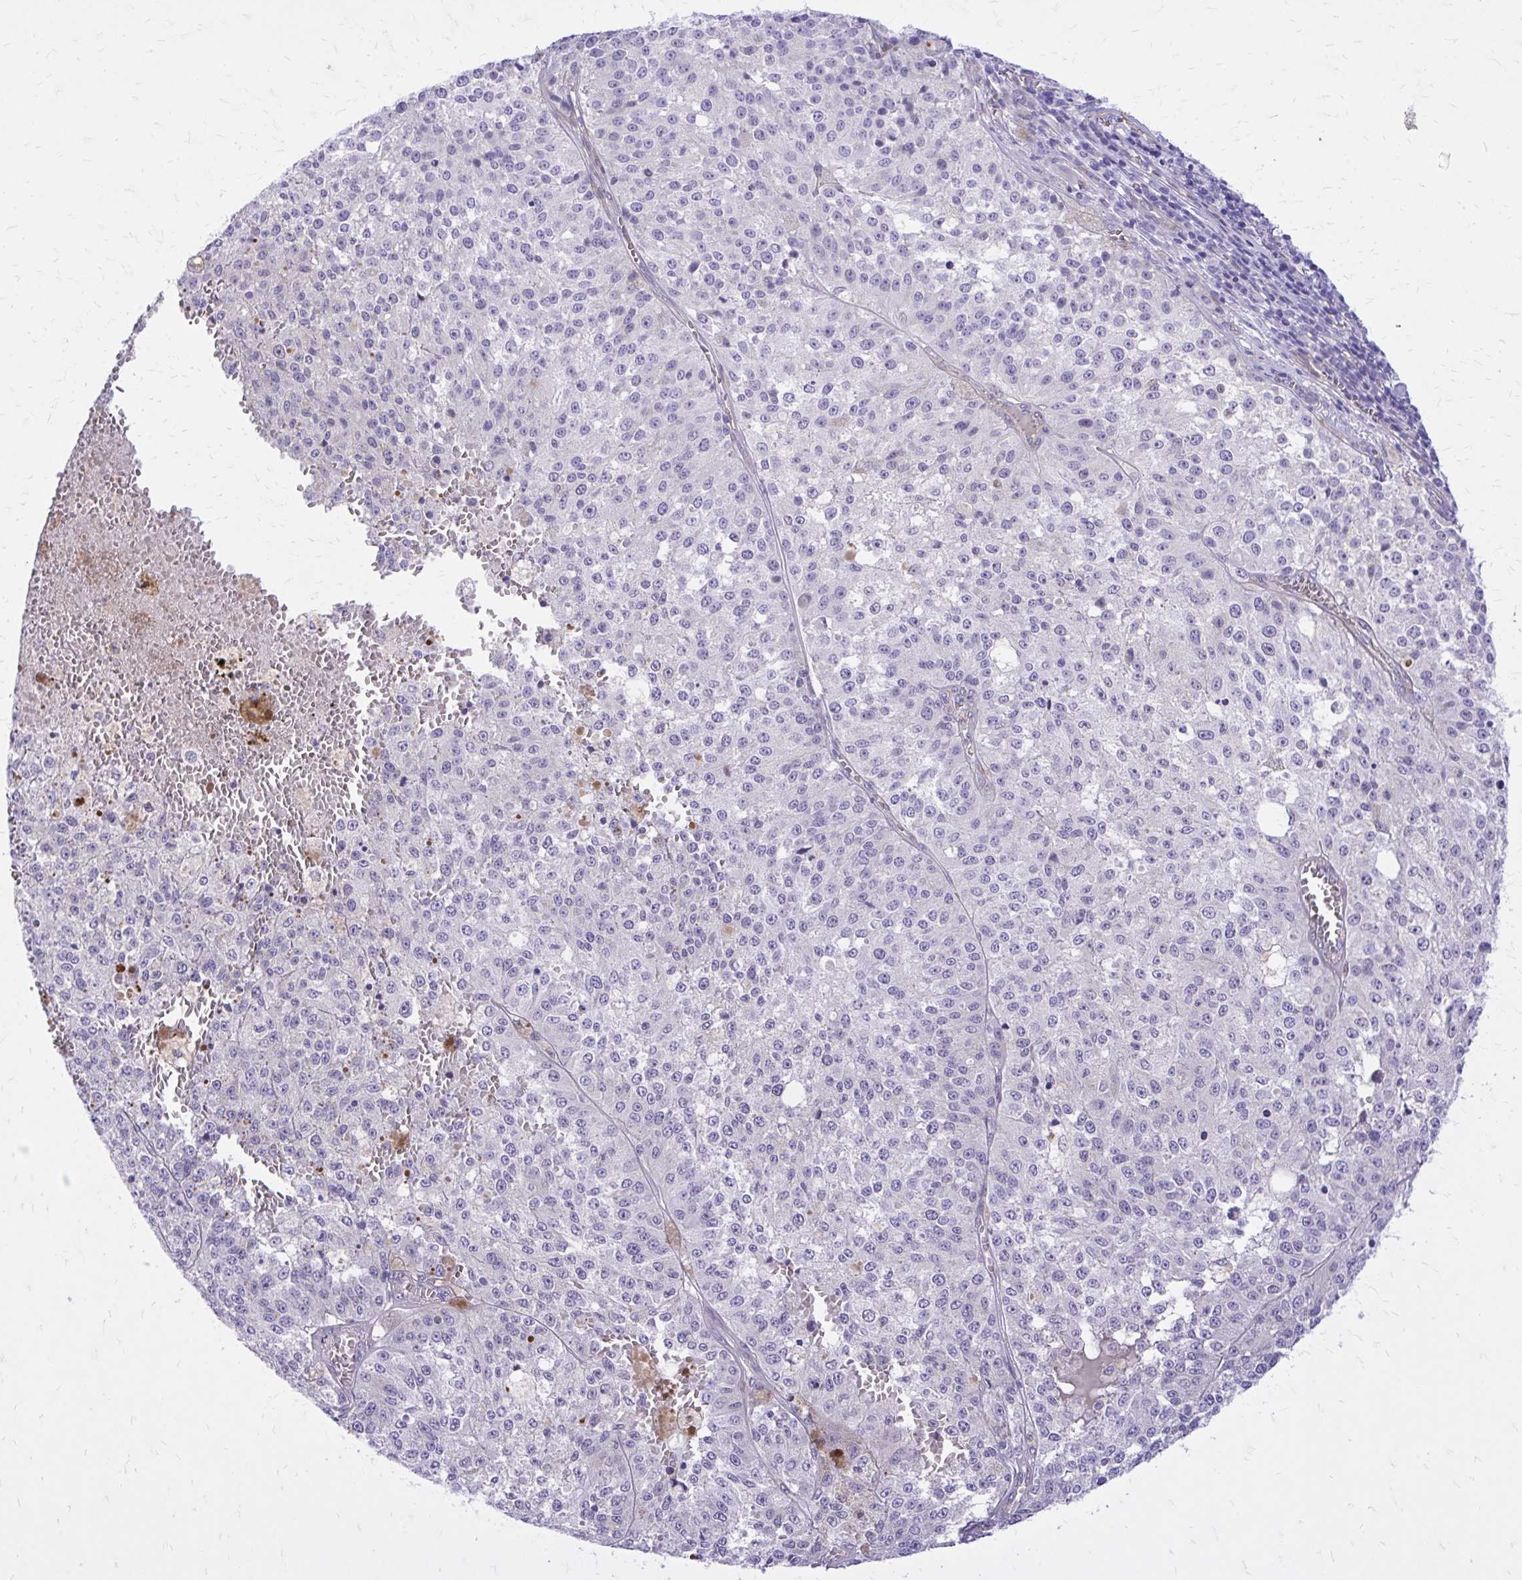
{"staining": {"intensity": "negative", "quantity": "none", "location": "none"}, "tissue": "melanoma", "cell_type": "Tumor cells", "image_type": "cancer", "snomed": [{"axis": "morphology", "description": "Malignant melanoma, Metastatic site"}, {"axis": "topography", "description": "Lymph node"}], "caption": "Immunohistochemistry (IHC) photomicrograph of malignant melanoma (metastatic site) stained for a protein (brown), which shows no staining in tumor cells.", "gene": "ADAMTSL1", "patient": {"sex": "female", "age": 64}}